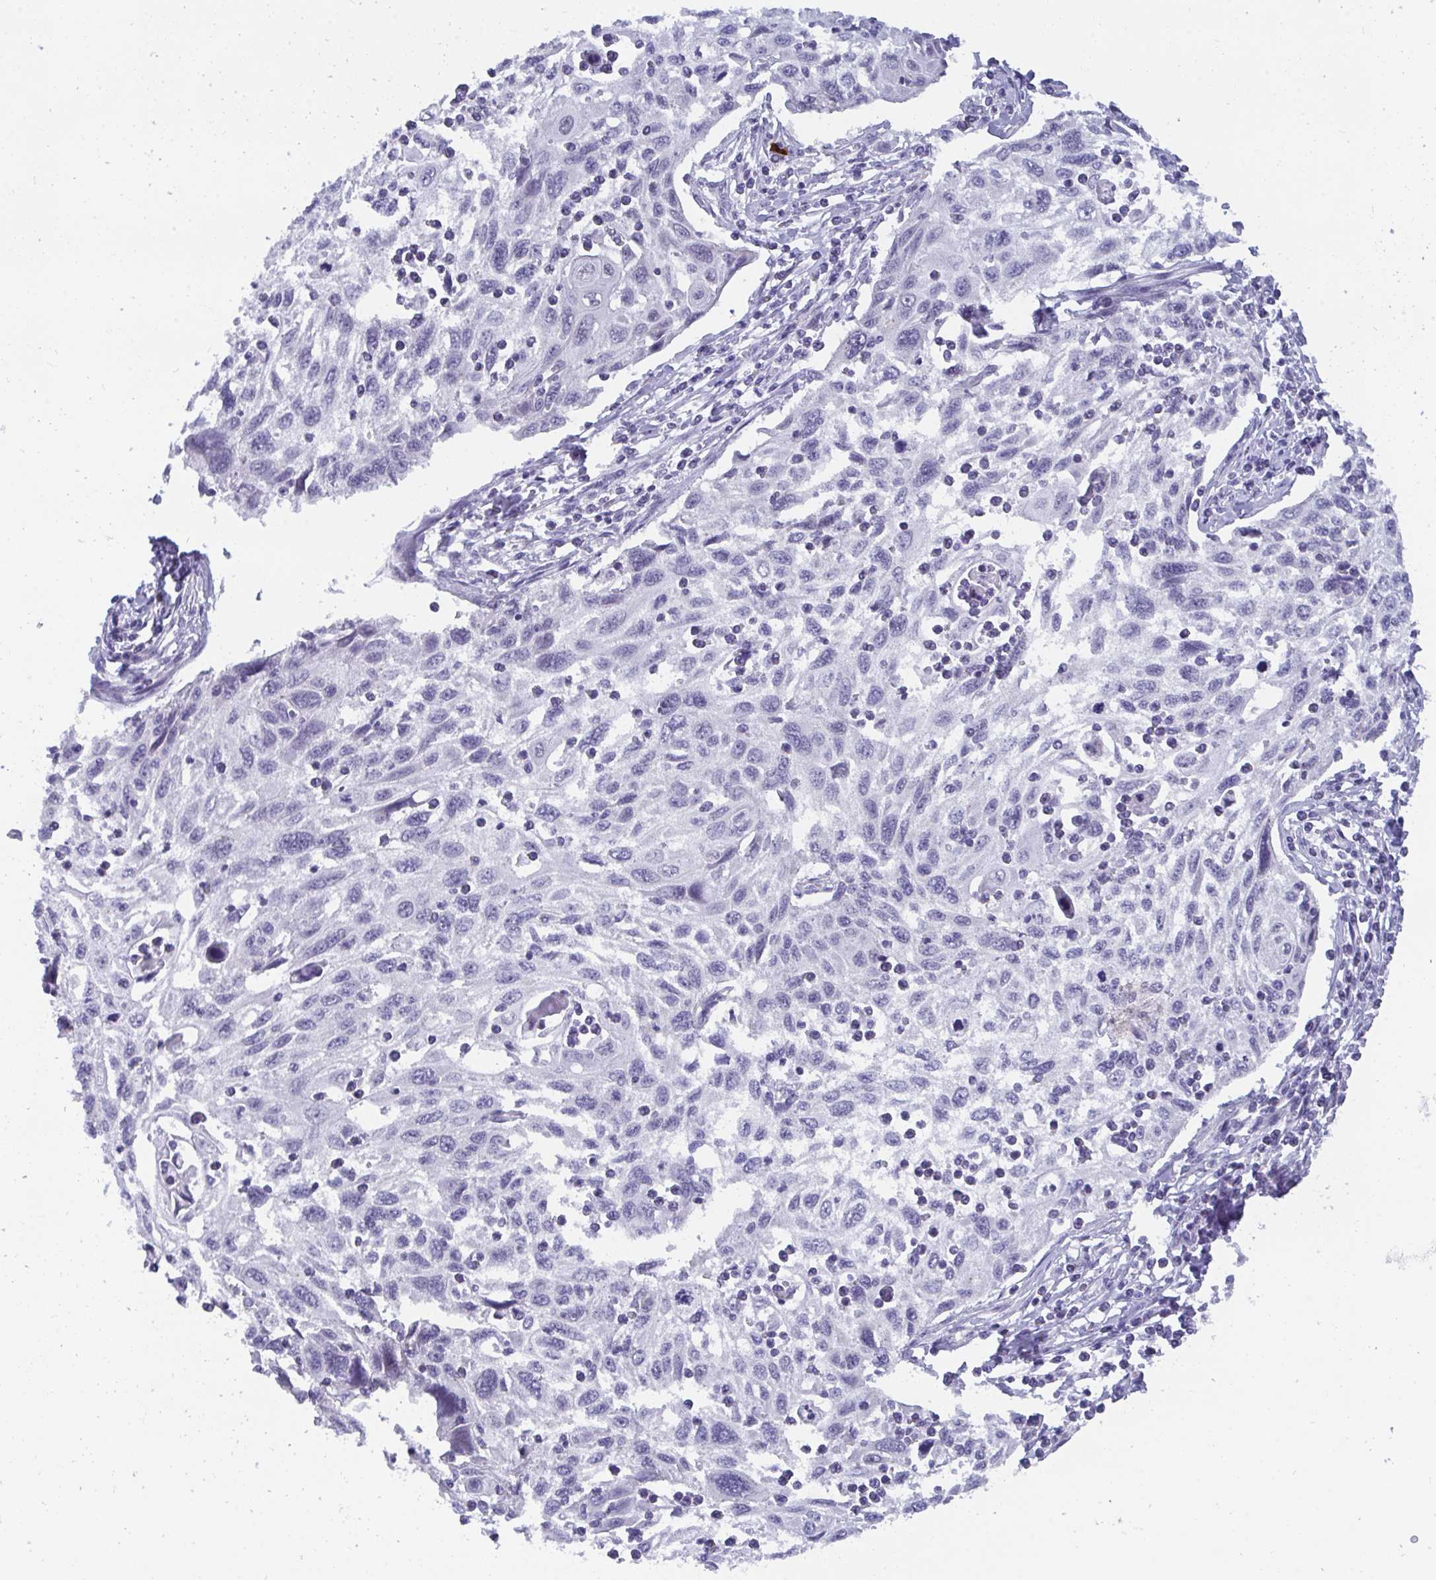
{"staining": {"intensity": "negative", "quantity": "none", "location": "none"}, "tissue": "cervical cancer", "cell_type": "Tumor cells", "image_type": "cancer", "snomed": [{"axis": "morphology", "description": "Squamous cell carcinoma, NOS"}, {"axis": "topography", "description": "Cervix"}], "caption": "A high-resolution histopathology image shows immunohistochemistry (IHC) staining of cervical squamous cell carcinoma, which displays no significant staining in tumor cells.", "gene": "BMAL2", "patient": {"sex": "female", "age": 70}}